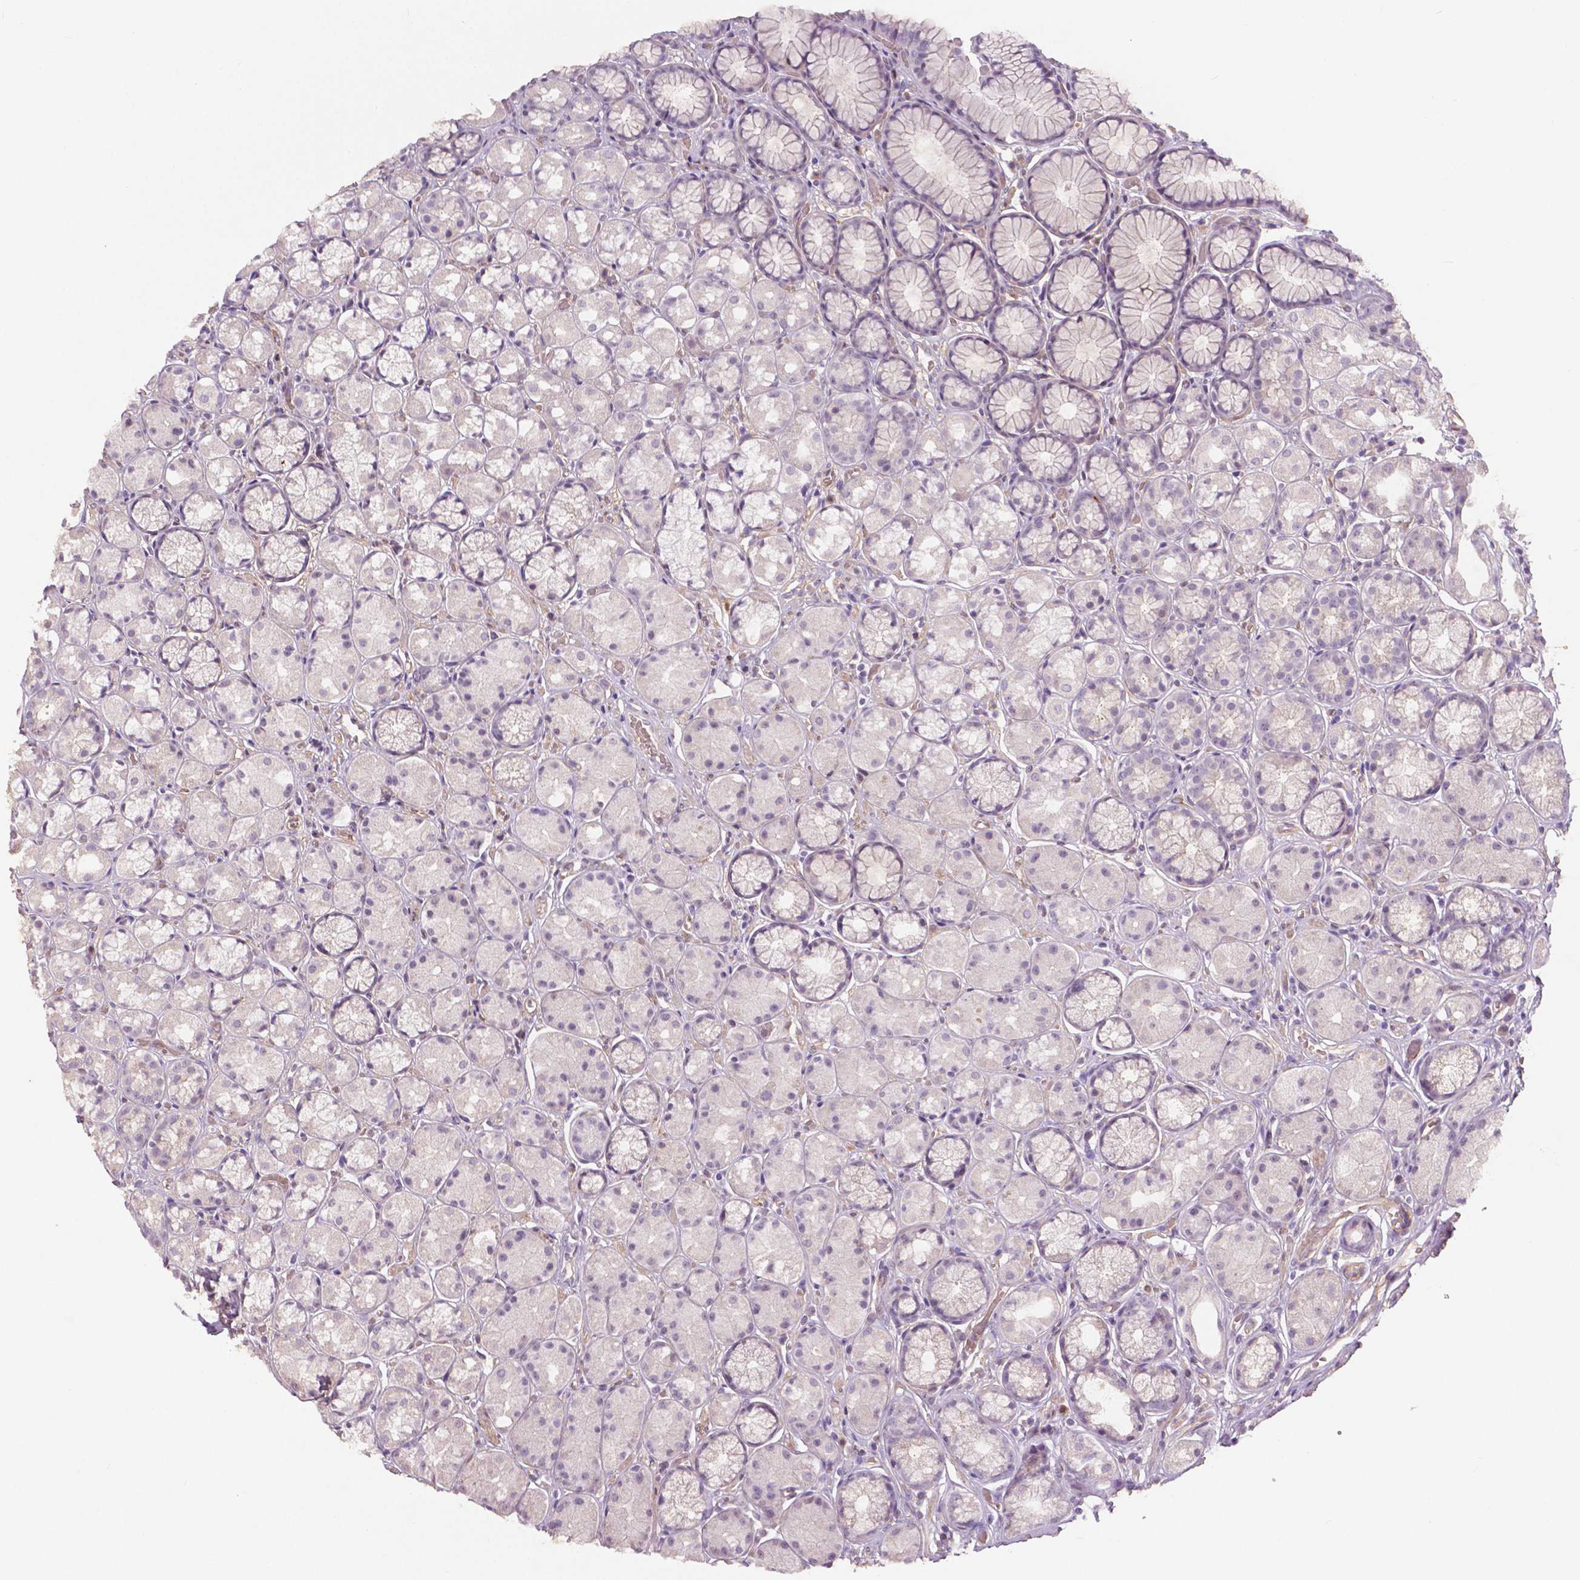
{"staining": {"intensity": "negative", "quantity": "none", "location": "none"}, "tissue": "stomach", "cell_type": "Glandular cells", "image_type": "normal", "snomed": [{"axis": "morphology", "description": "Normal tissue, NOS"}, {"axis": "topography", "description": "Stomach"}], "caption": "Immunohistochemistry of normal human stomach reveals no positivity in glandular cells. Brightfield microscopy of IHC stained with DAB (brown) and hematoxylin (blue), captured at high magnification.", "gene": "FLT1", "patient": {"sex": "male", "age": 70}}